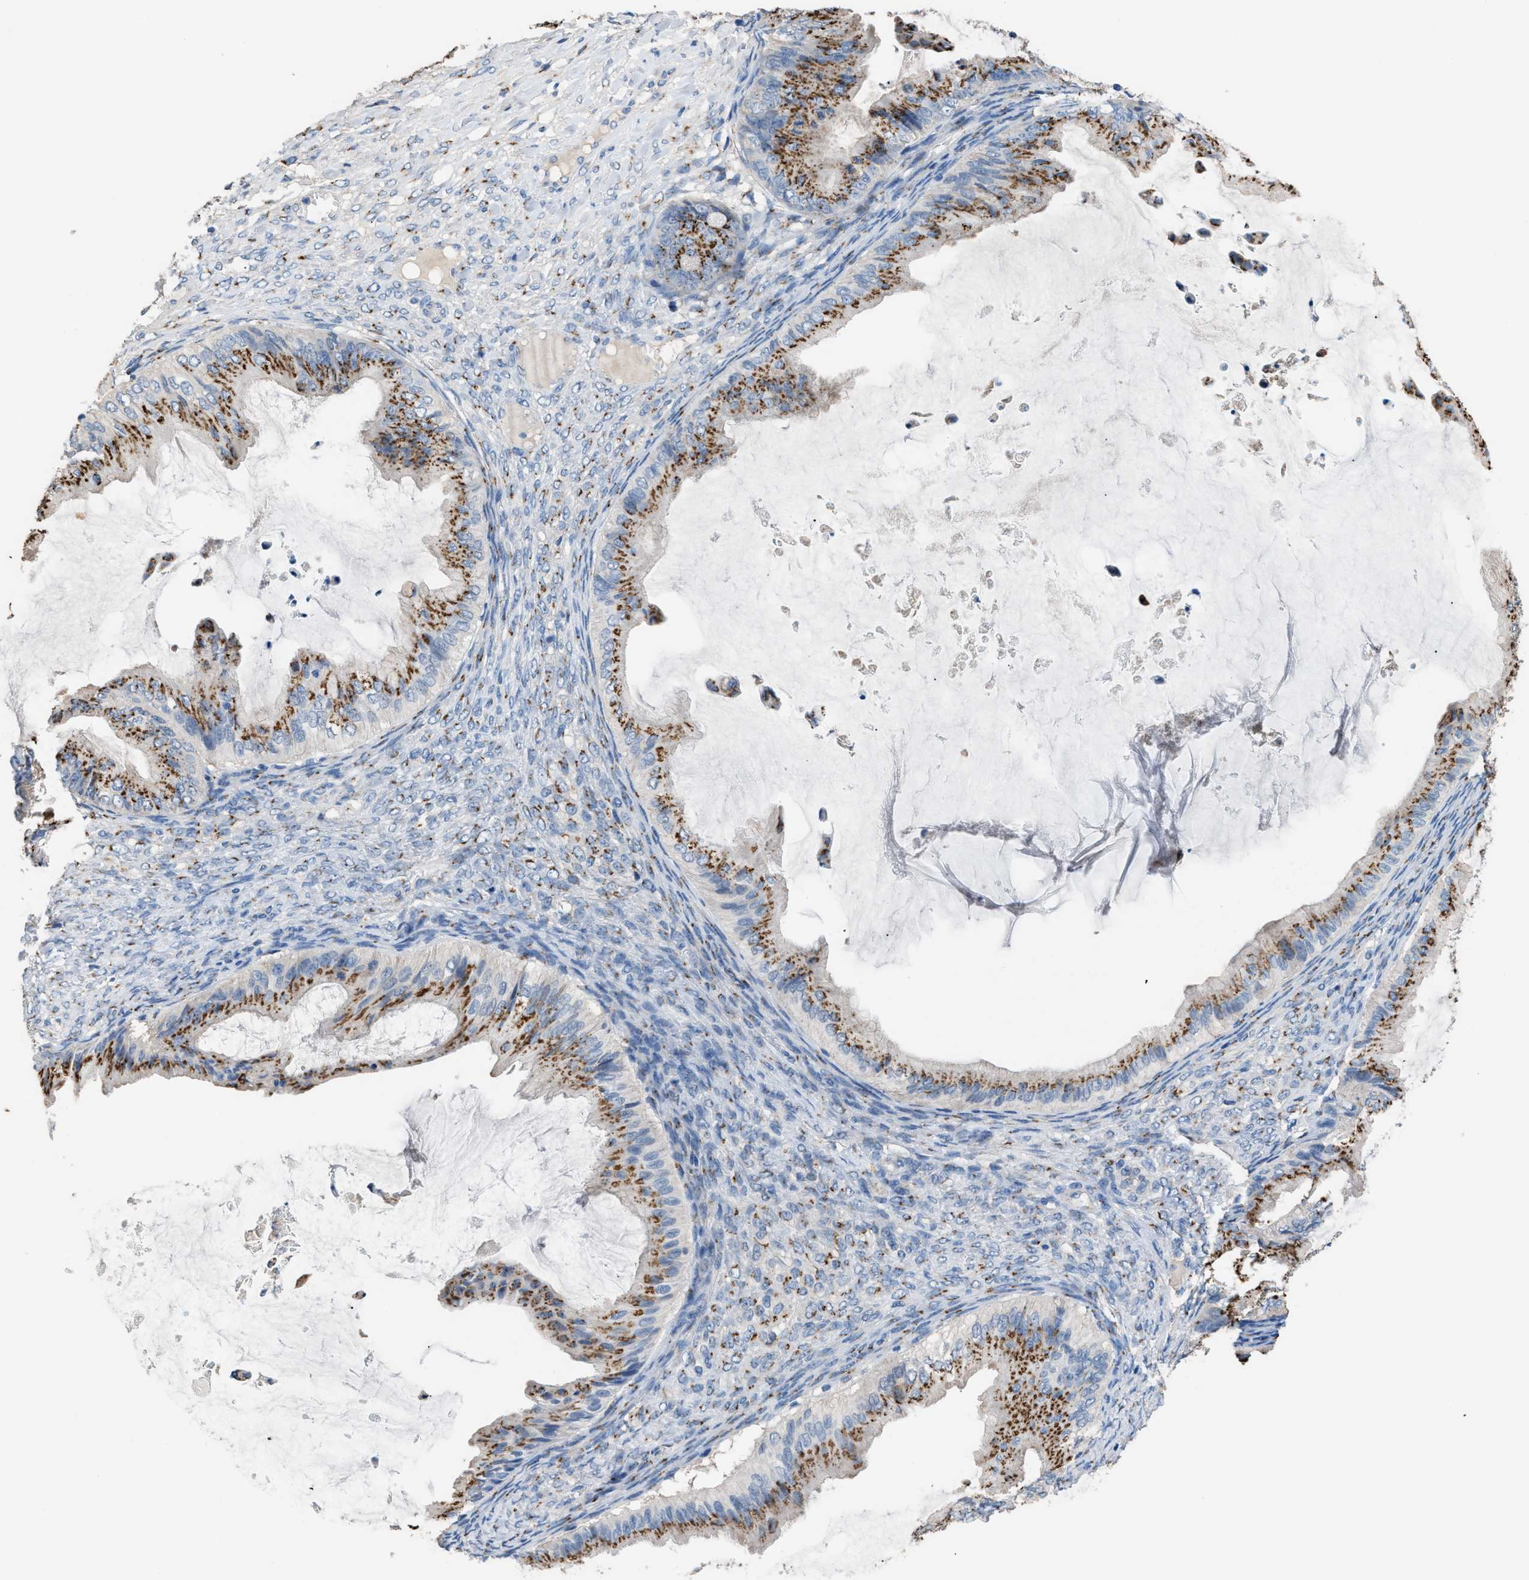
{"staining": {"intensity": "strong", "quantity": ">75%", "location": "cytoplasmic/membranous"}, "tissue": "ovarian cancer", "cell_type": "Tumor cells", "image_type": "cancer", "snomed": [{"axis": "morphology", "description": "Cystadenocarcinoma, mucinous, NOS"}, {"axis": "topography", "description": "Ovary"}], "caption": "This photomicrograph reveals IHC staining of human ovarian cancer, with high strong cytoplasmic/membranous staining in approximately >75% of tumor cells.", "gene": "GOLM1", "patient": {"sex": "female", "age": 61}}